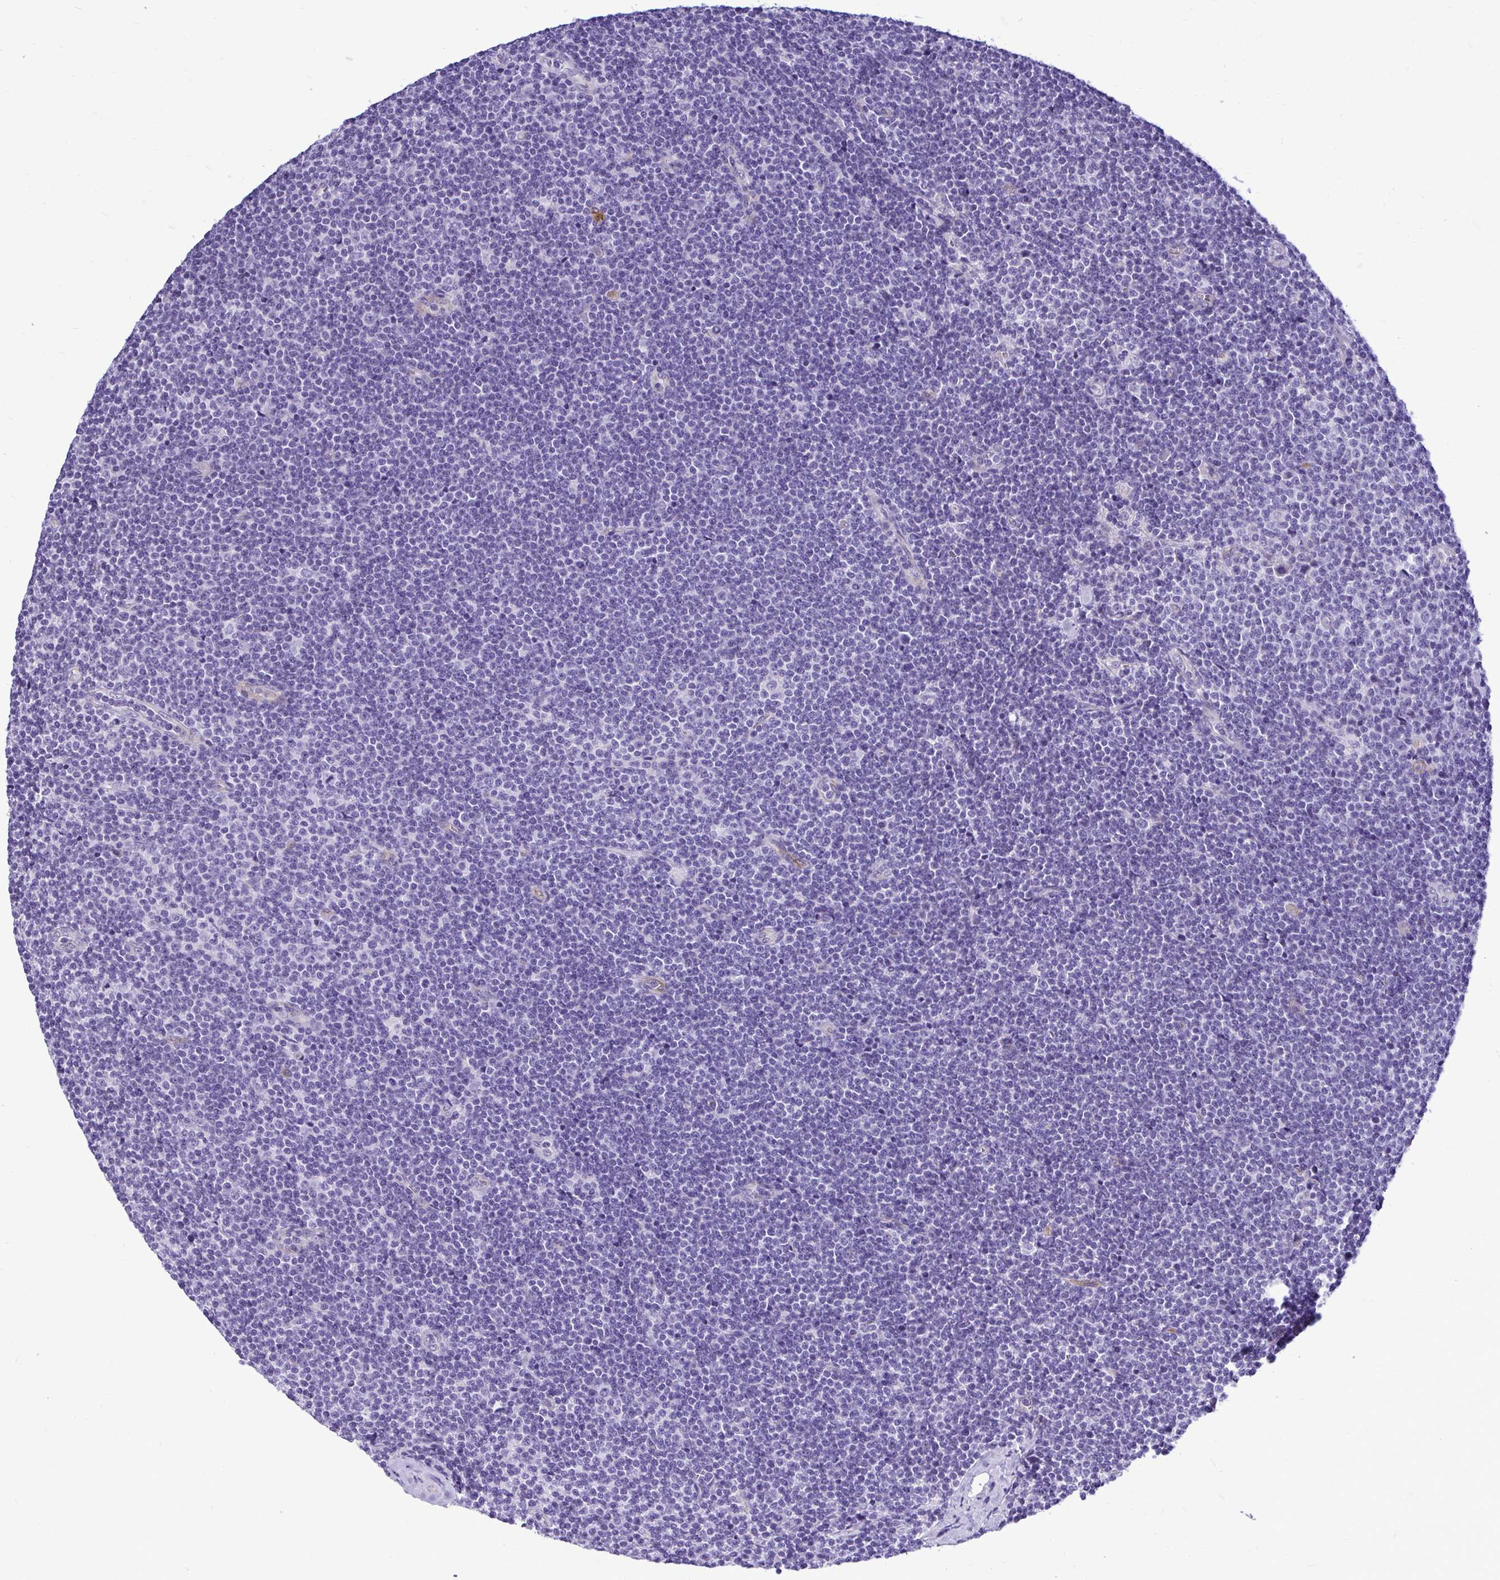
{"staining": {"intensity": "negative", "quantity": "none", "location": "none"}, "tissue": "lymphoma", "cell_type": "Tumor cells", "image_type": "cancer", "snomed": [{"axis": "morphology", "description": "Malignant lymphoma, non-Hodgkin's type, Low grade"}, {"axis": "topography", "description": "Lymph node"}], "caption": "Image shows no protein staining in tumor cells of malignant lymphoma, non-Hodgkin's type (low-grade) tissue.", "gene": "ABCG2", "patient": {"sex": "male", "age": 48}}